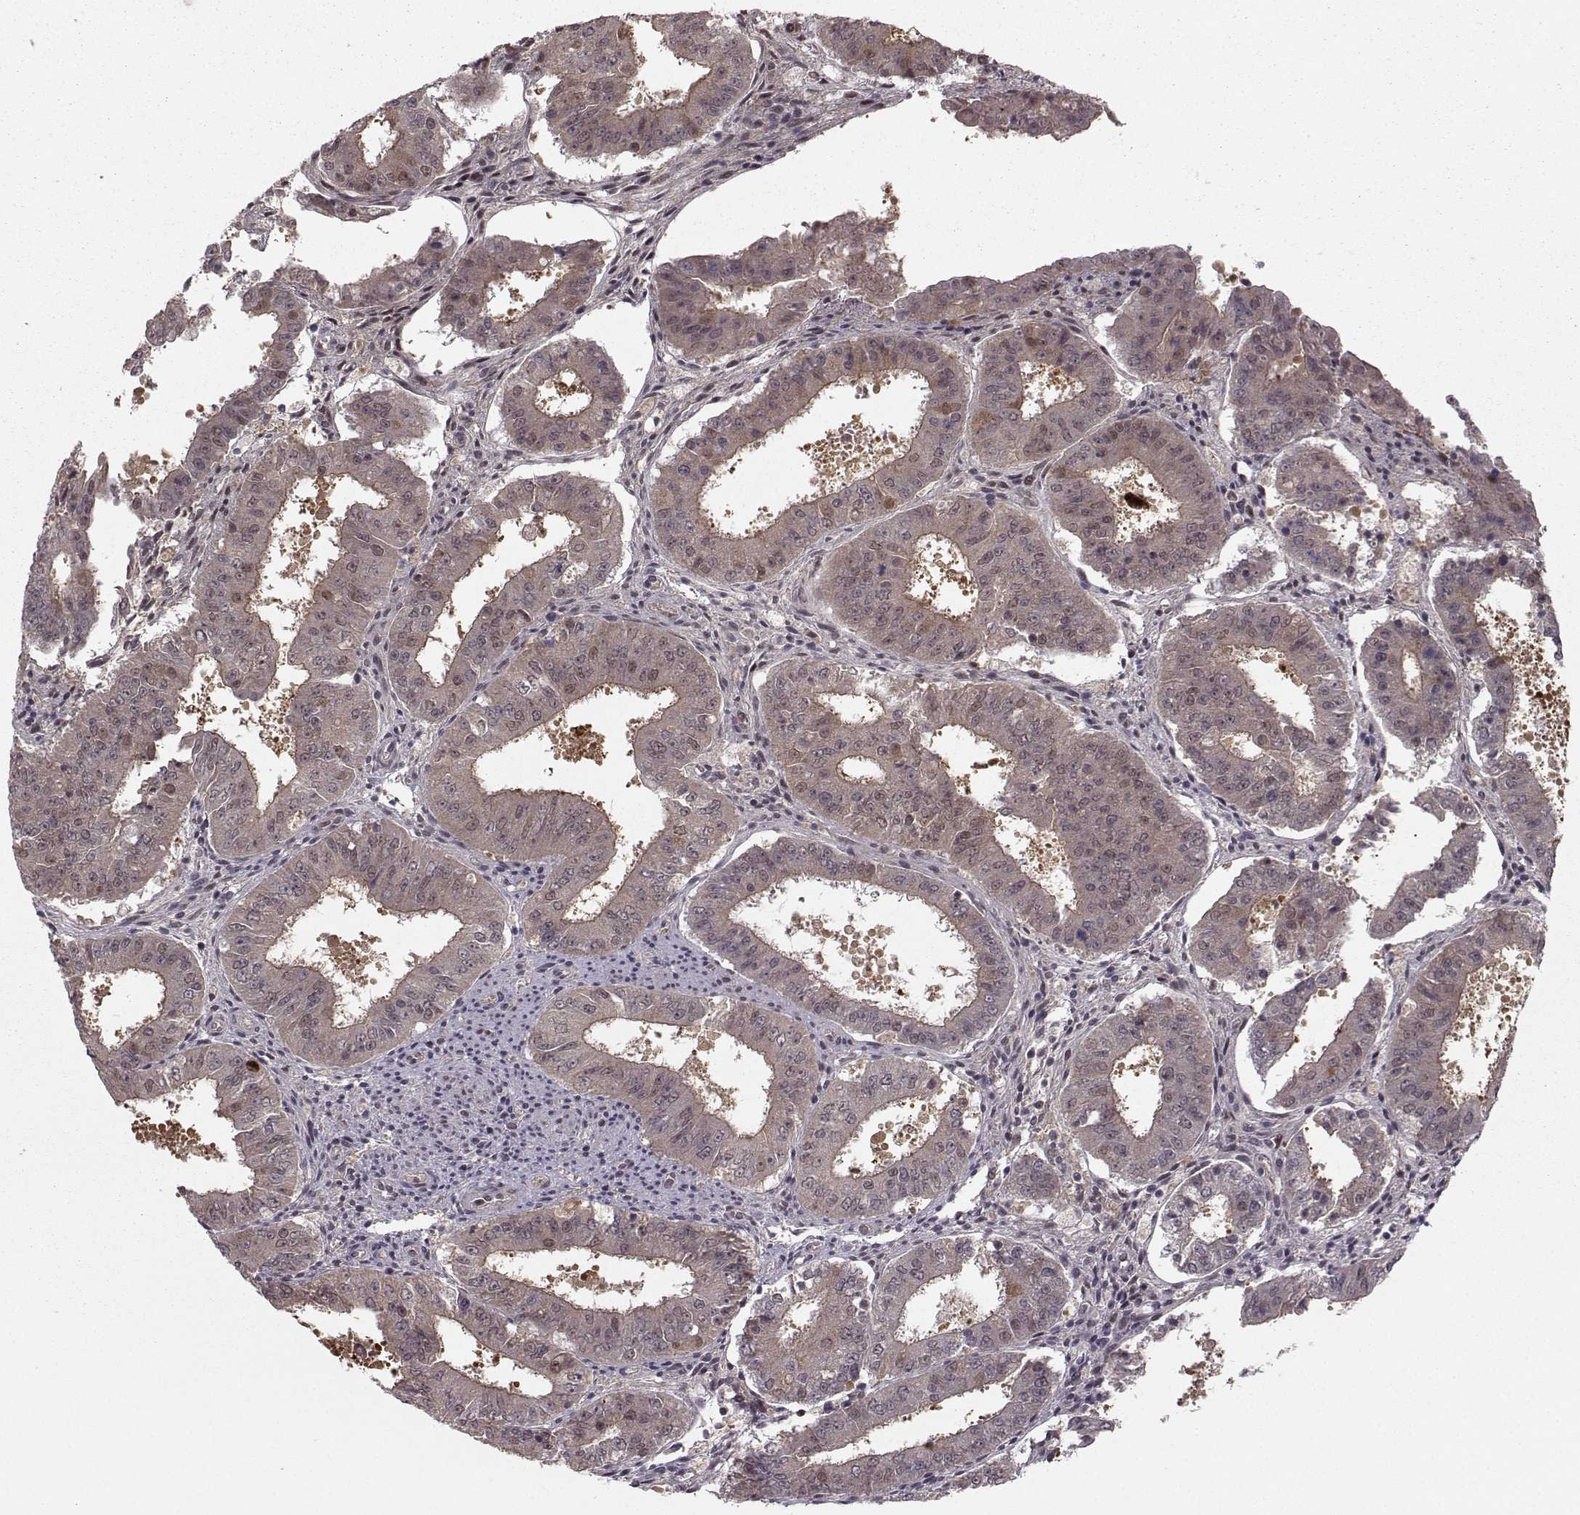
{"staining": {"intensity": "weak", "quantity": ">75%", "location": "cytoplasmic/membranous"}, "tissue": "ovarian cancer", "cell_type": "Tumor cells", "image_type": "cancer", "snomed": [{"axis": "morphology", "description": "Carcinoma, endometroid"}, {"axis": "topography", "description": "Ovary"}], "caption": "About >75% of tumor cells in human ovarian cancer (endometroid carcinoma) demonstrate weak cytoplasmic/membranous protein staining as visualized by brown immunohistochemical staining.", "gene": "PKP2", "patient": {"sex": "female", "age": 42}}